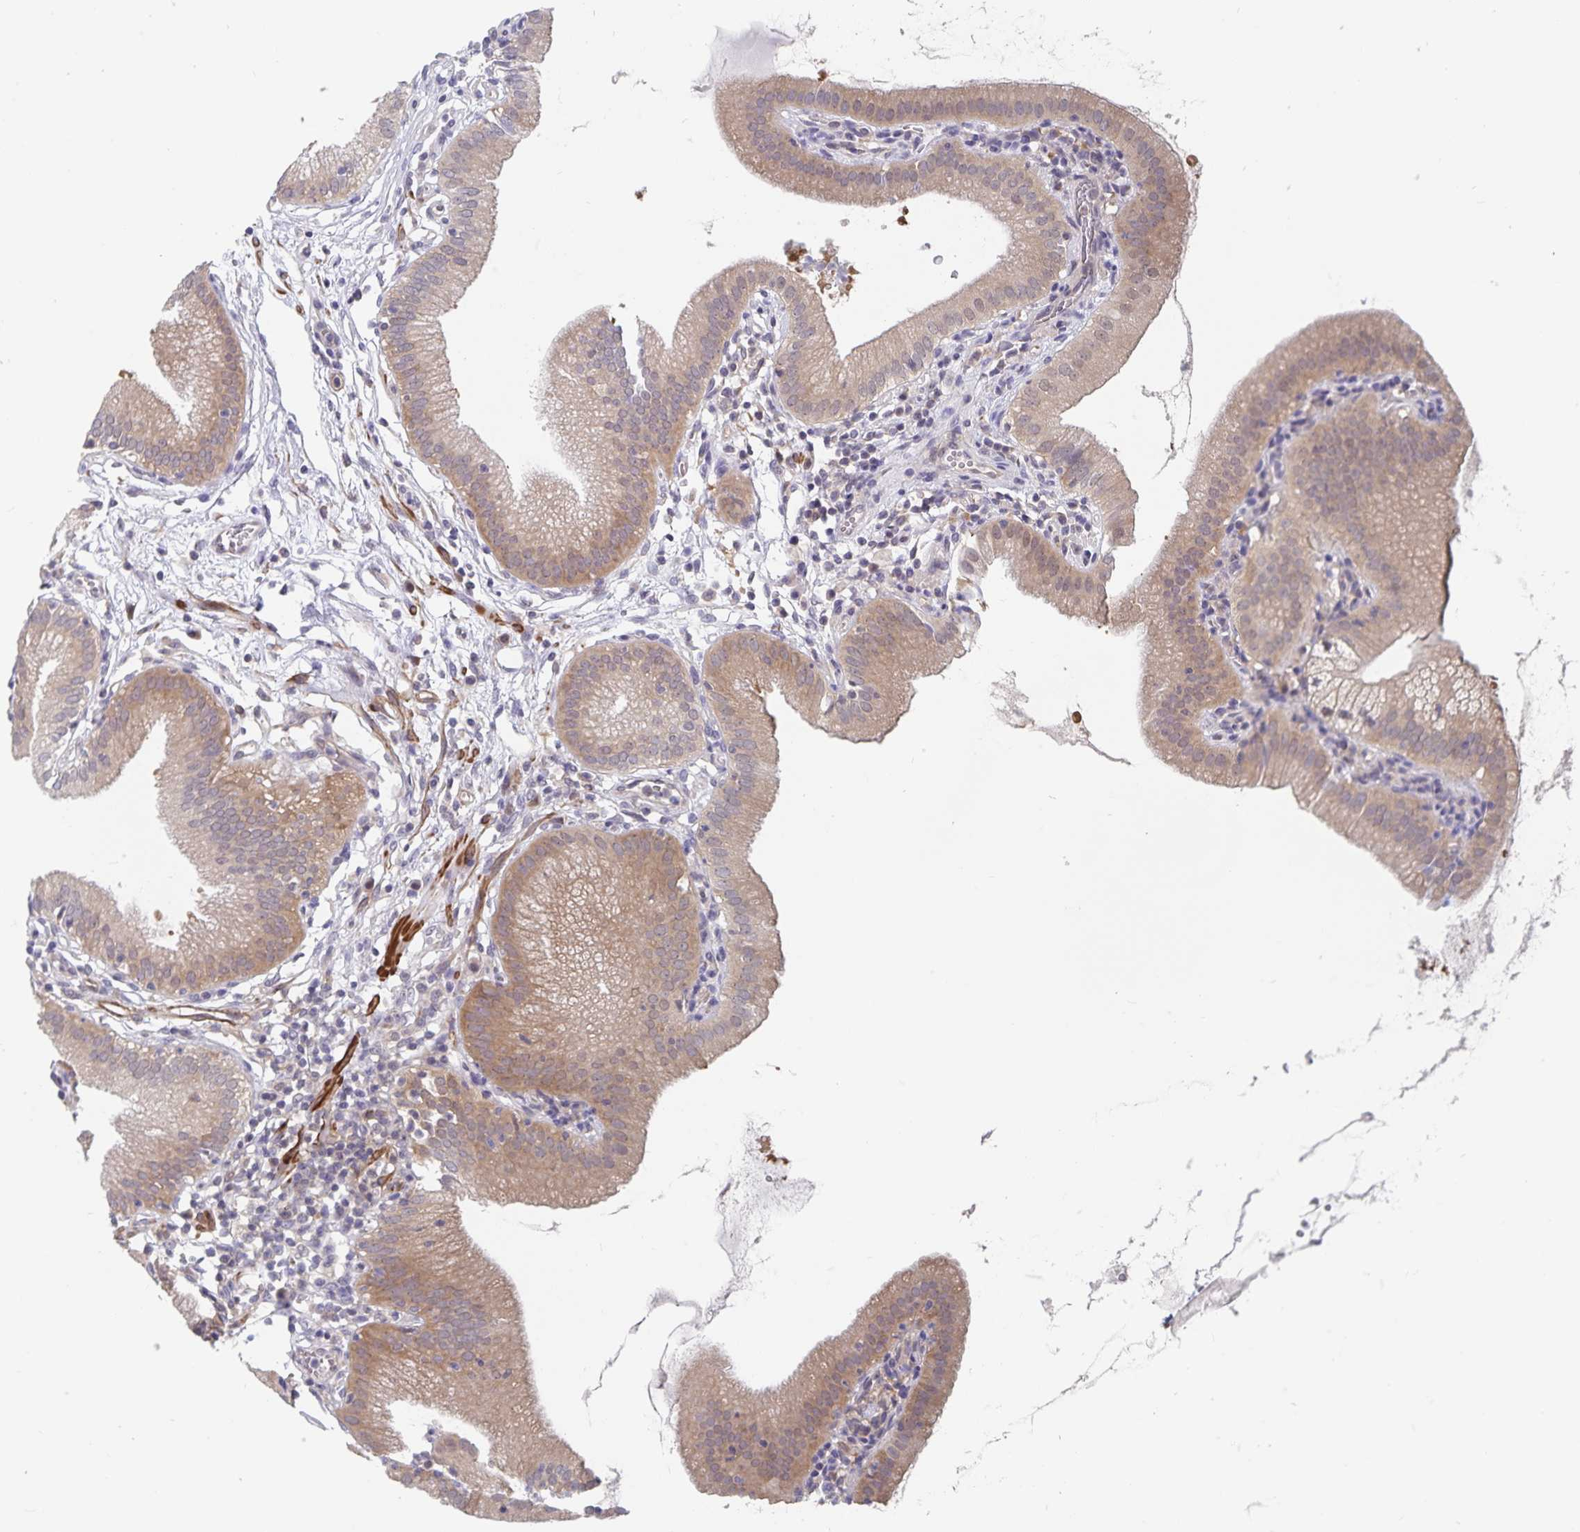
{"staining": {"intensity": "moderate", "quantity": "25%-75%", "location": "cytoplasmic/membranous"}, "tissue": "gallbladder", "cell_type": "Glandular cells", "image_type": "normal", "snomed": [{"axis": "morphology", "description": "Normal tissue, NOS"}, {"axis": "topography", "description": "Gallbladder"}], "caption": "Immunohistochemical staining of normal gallbladder demonstrates medium levels of moderate cytoplasmic/membranous staining in approximately 25%-75% of glandular cells.", "gene": "BAG6", "patient": {"sex": "female", "age": 65}}